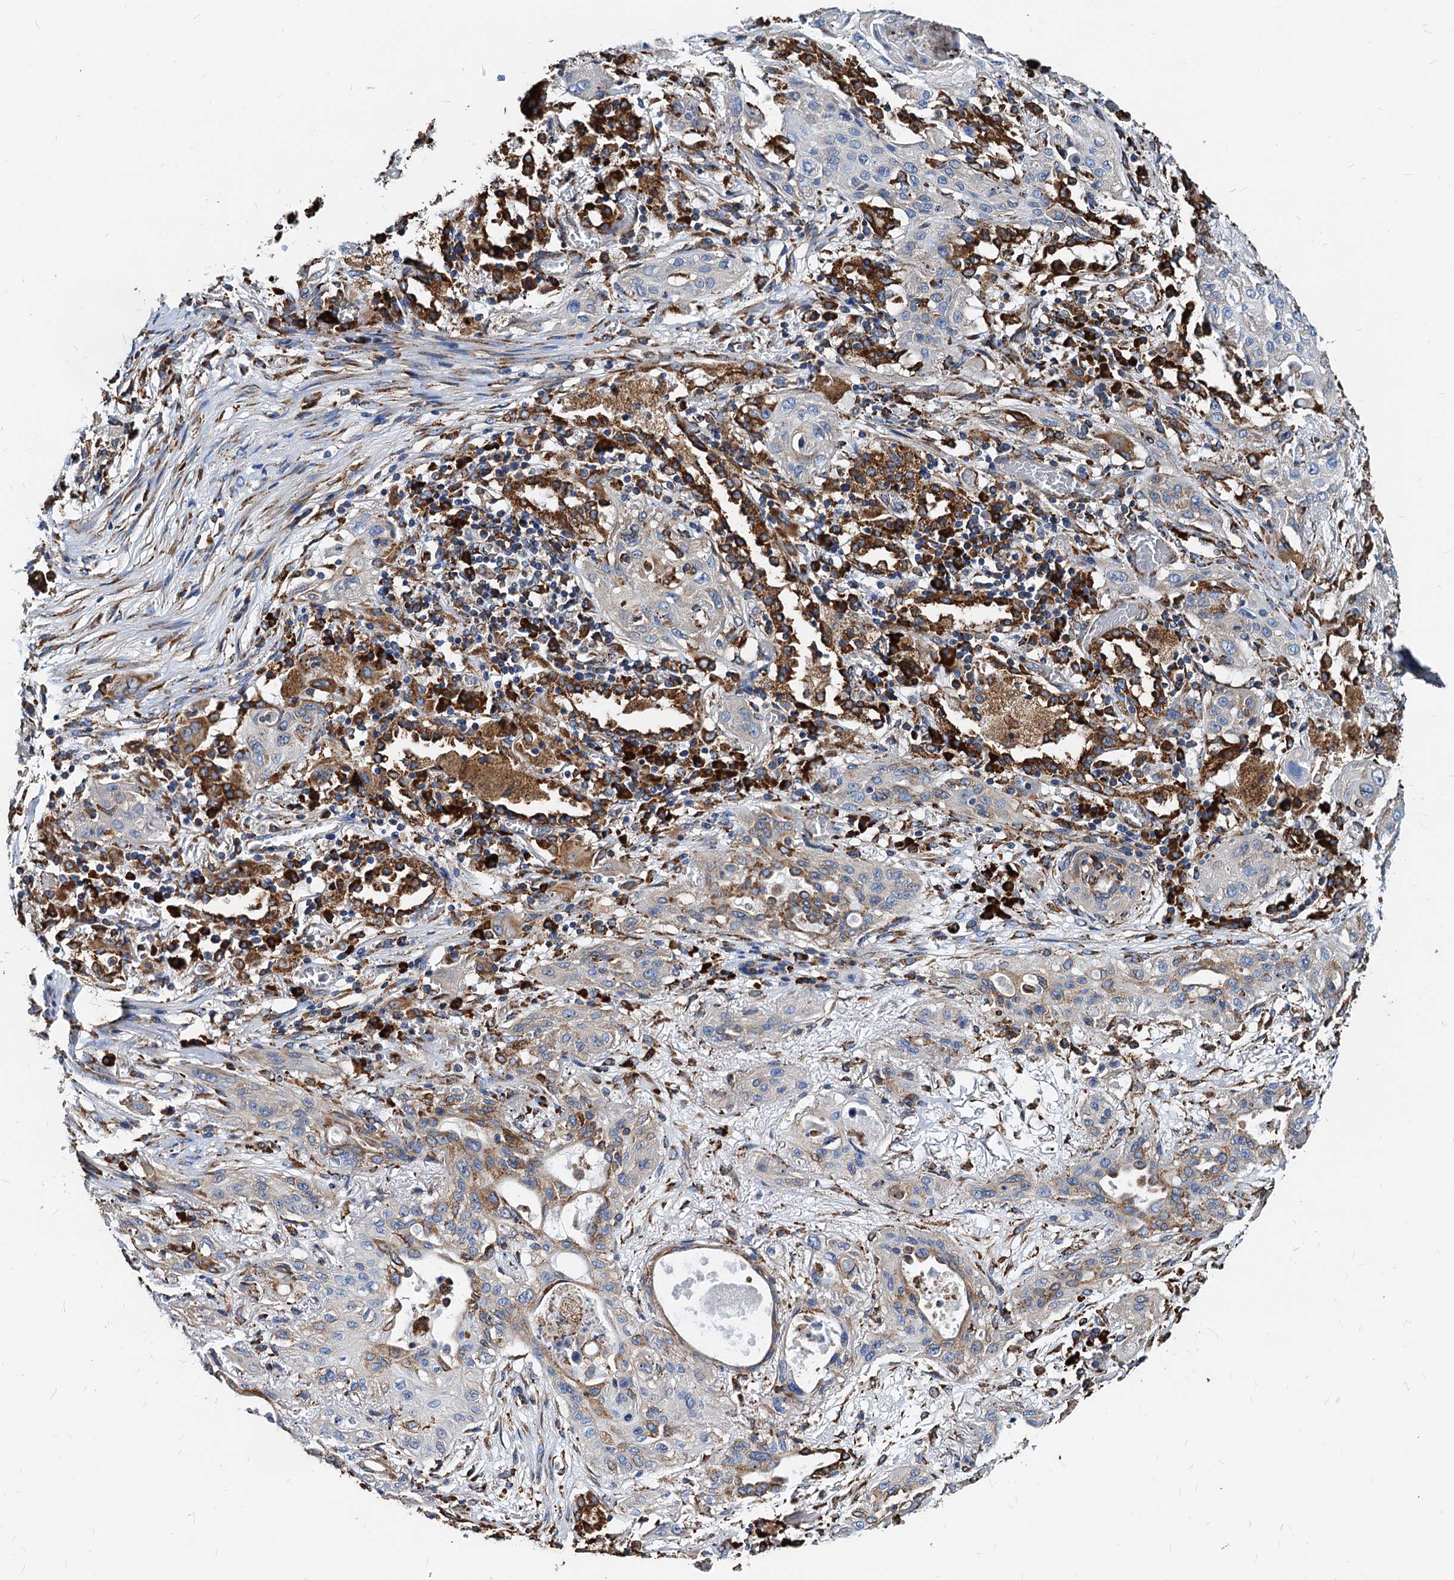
{"staining": {"intensity": "moderate", "quantity": "<25%", "location": "cytoplasmic/membranous"}, "tissue": "lung cancer", "cell_type": "Tumor cells", "image_type": "cancer", "snomed": [{"axis": "morphology", "description": "Squamous cell carcinoma, NOS"}, {"axis": "topography", "description": "Lung"}], "caption": "Immunohistochemistry staining of lung squamous cell carcinoma, which exhibits low levels of moderate cytoplasmic/membranous positivity in approximately <25% of tumor cells indicating moderate cytoplasmic/membranous protein expression. The staining was performed using DAB (3,3'-diaminobenzidine) (brown) for protein detection and nuclei were counterstained in hematoxylin (blue).", "gene": "HSPA5", "patient": {"sex": "female", "age": 47}}